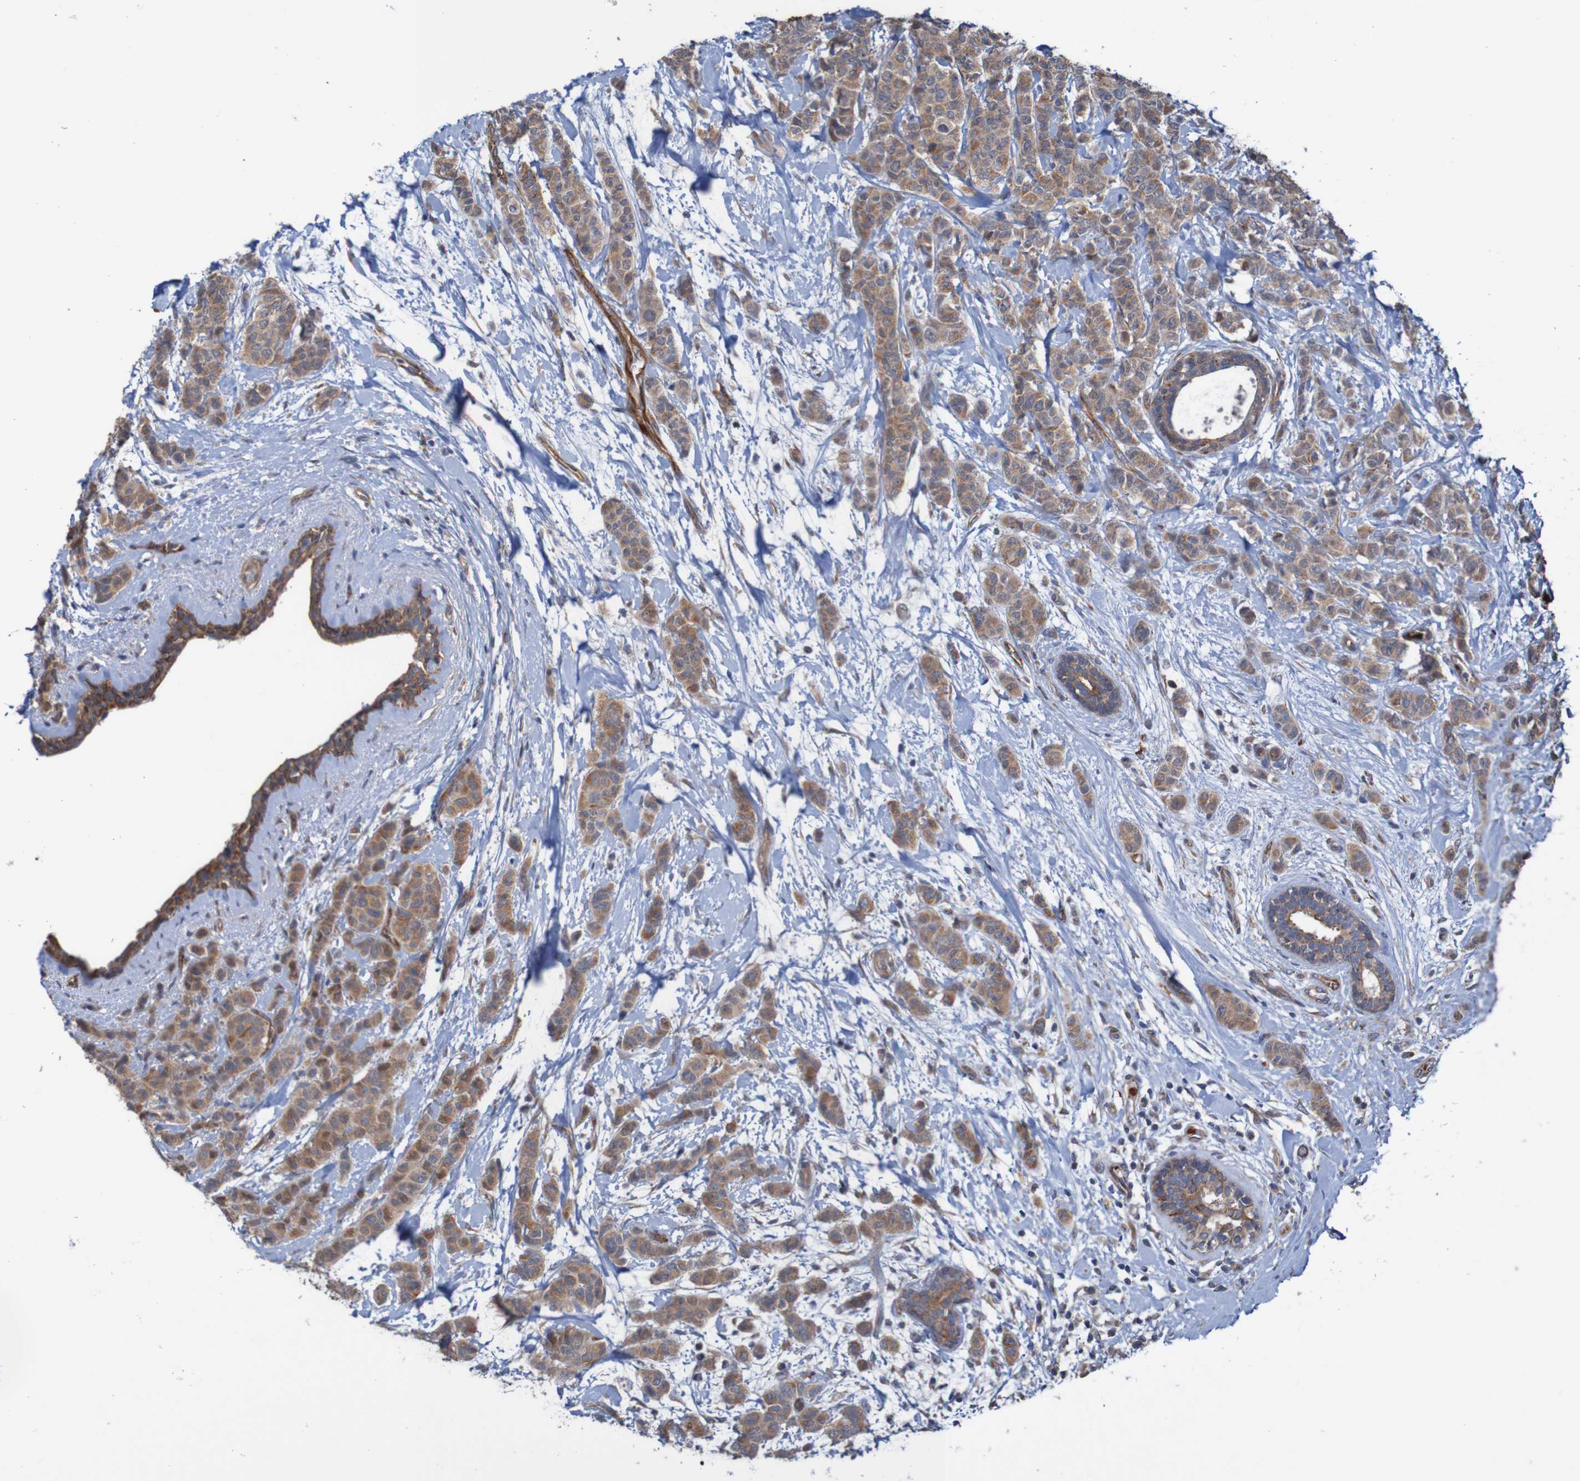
{"staining": {"intensity": "moderate", "quantity": ">75%", "location": "cytoplasmic/membranous"}, "tissue": "breast cancer", "cell_type": "Tumor cells", "image_type": "cancer", "snomed": [{"axis": "morphology", "description": "Normal tissue, NOS"}, {"axis": "morphology", "description": "Duct carcinoma"}, {"axis": "topography", "description": "Breast"}], "caption": "High-power microscopy captured an IHC image of breast cancer (invasive ductal carcinoma), revealing moderate cytoplasmic/membranous staining in approximately >75% of tumor cells. (DAB (3,3'-diaminobenzidine) IHC, brown staining for protein, blue staining for nuclei).", "gene": "ST8SIA6", "patient": {"sex": "female", "age": 40}}